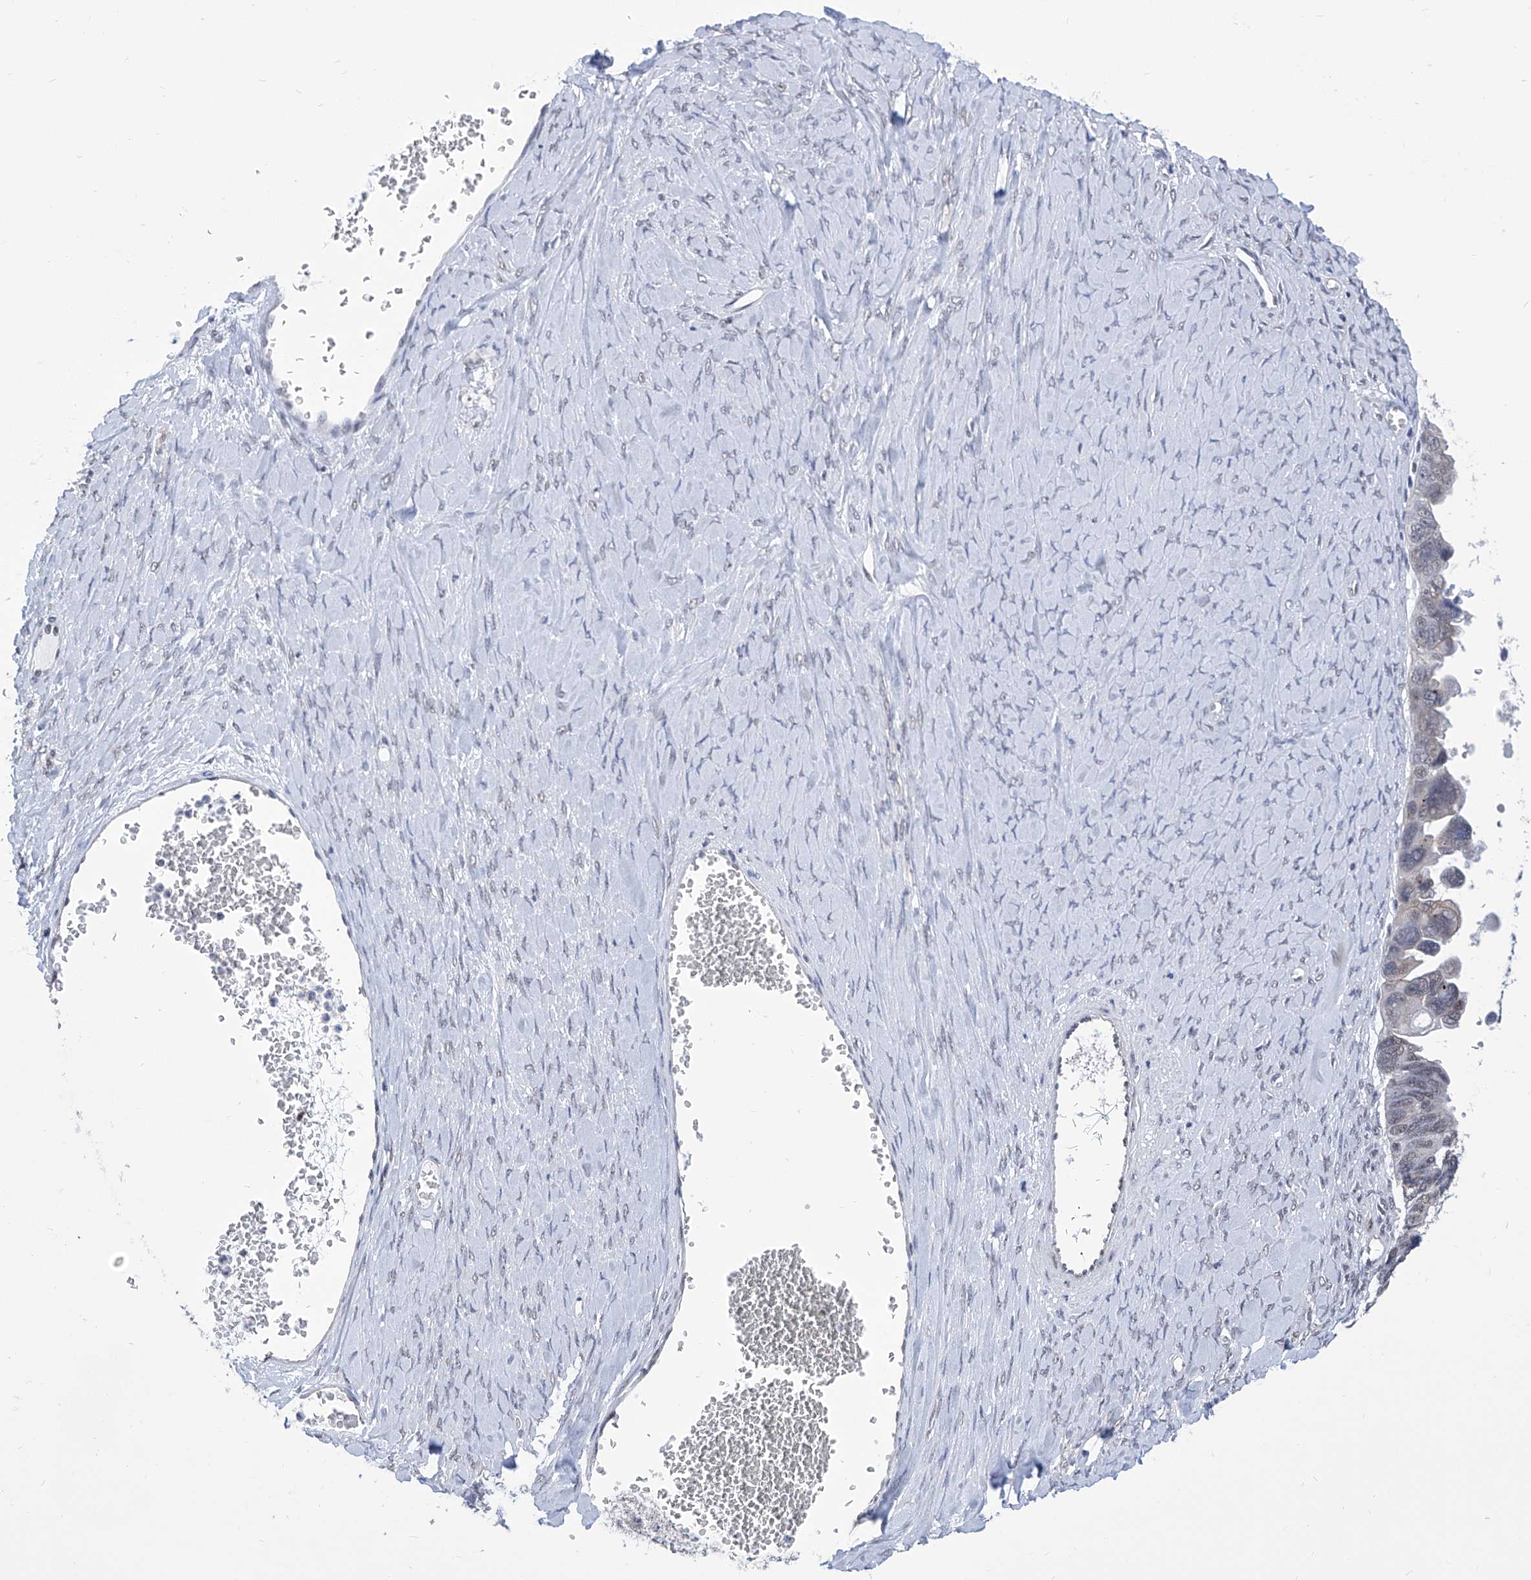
{"staining": {"intensity": "negative", "quantity": "none", "location": "none"}, "tissue": "ovarian cancer", "cell_type": "Tumor cells", "image_type": "cancer", "snomed": [{"axis": "morphology", "description": "Cystadenocarcinoma, serous, NOS"}, {"axis": "topography", "description": "Ovary"}], "caption": "High magnification brightfield microscopy of ovarian serous cystadenocarcinoma stained with DAB (brown) and counterstained with hematoxylin (blue): tumor cells show no significant staining.", "gene": "SART1", "patient": {"sex": "female", "age": 79}}